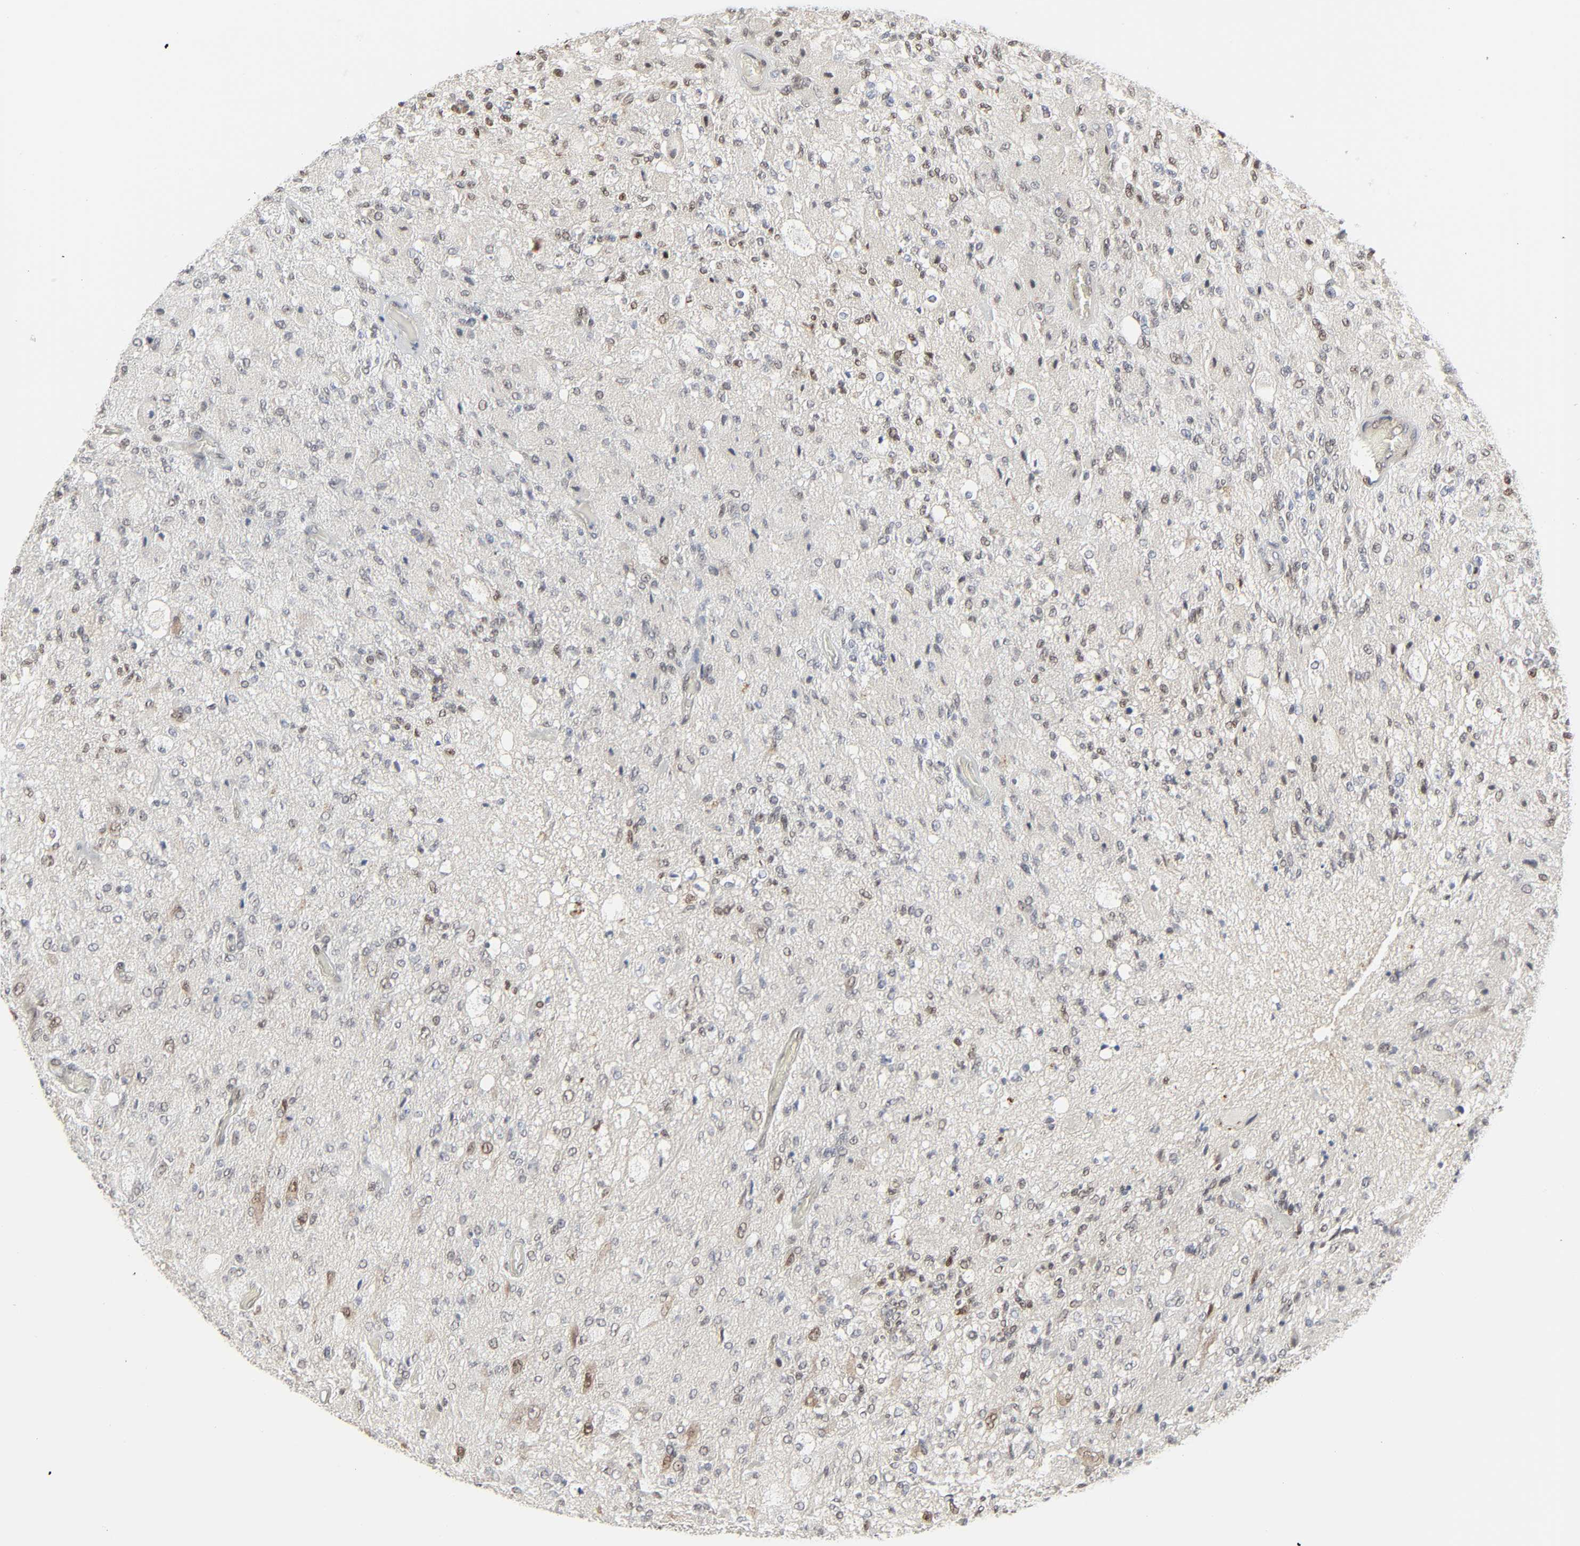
{"staining": {"intensity": "weak", "quantity": "25%-75%", "location": "nuclear"}, "tissue": "glioma", "cell_type": "Tumor cells", "image_type": "cancer", "snomed": [{"axis": "morphology", "description": "Normal tissue, NOS"}, {"axis": "morphology", "description": "Glioma, malignant, High grade"}, {"axis": "topography", "description": "Cerebral cortex"}], "caption": "Glioma stained with IHC displays weak nuclear staining in about 25%-75% of tumor cells.", "gene": "ZBTB16", "patient": {"sex": "male", "age": 77}}